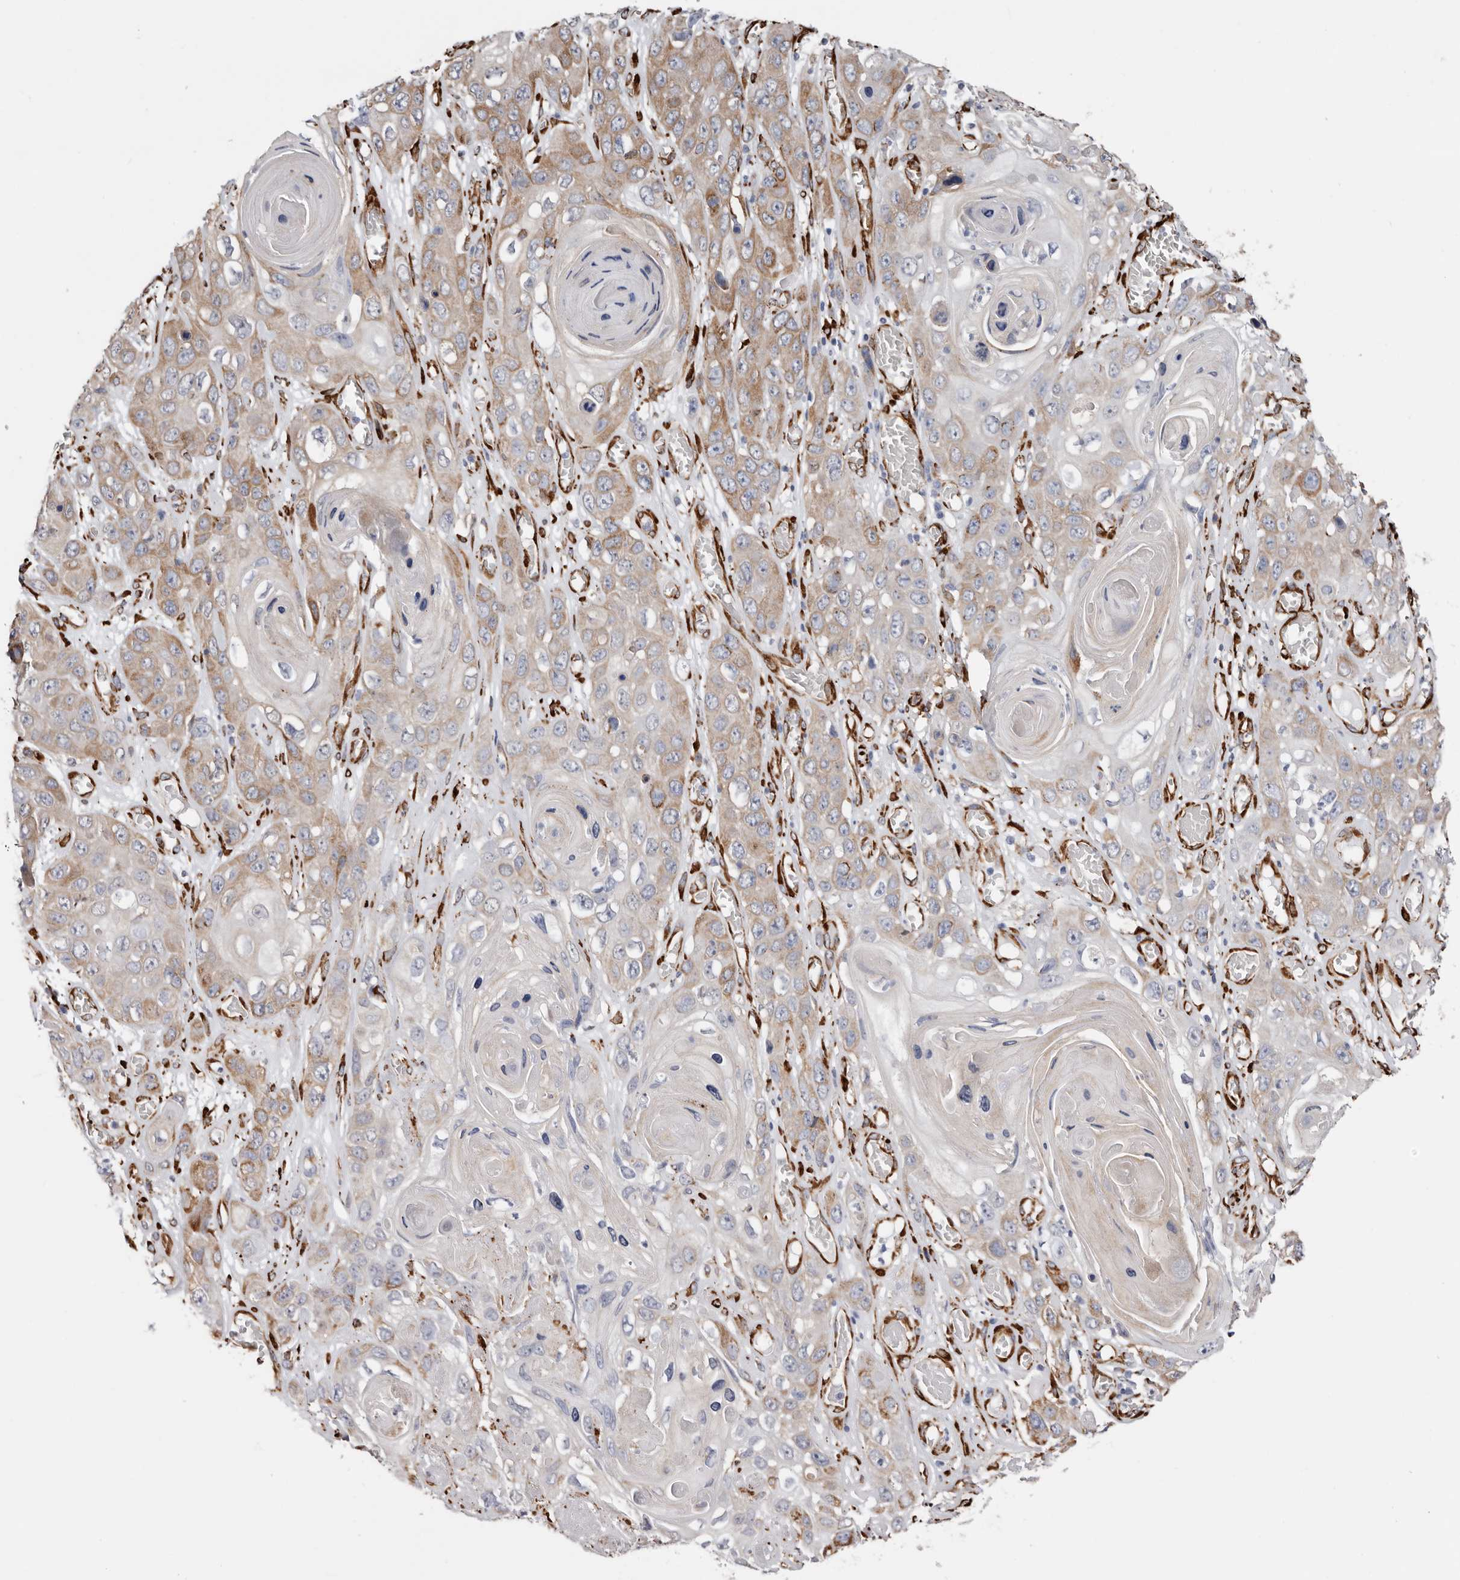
{"staining": {"intensity": "moderate", "quantity": "25%-75%", "location": "cytoplasmic/membranous"}, "tissue": "skin cancer", "cell_type": "Tumor cells", "image_type": "cancer", "snomed": [{"axis": "morphology", "description": "Squamous cell carcinoma, NOS"}, {"axis": "topography", "description": "Skin"}], "caption": "IHC micrograph of skin squamous cell carcinoma stained for a protein (brown), which reveals medium levels of moderate cytoplasmic/membranous staining in about 25%-75% of tumor cells.", "gene": "SEMA3E", "patient": {"sex": "male", "age": 55}}